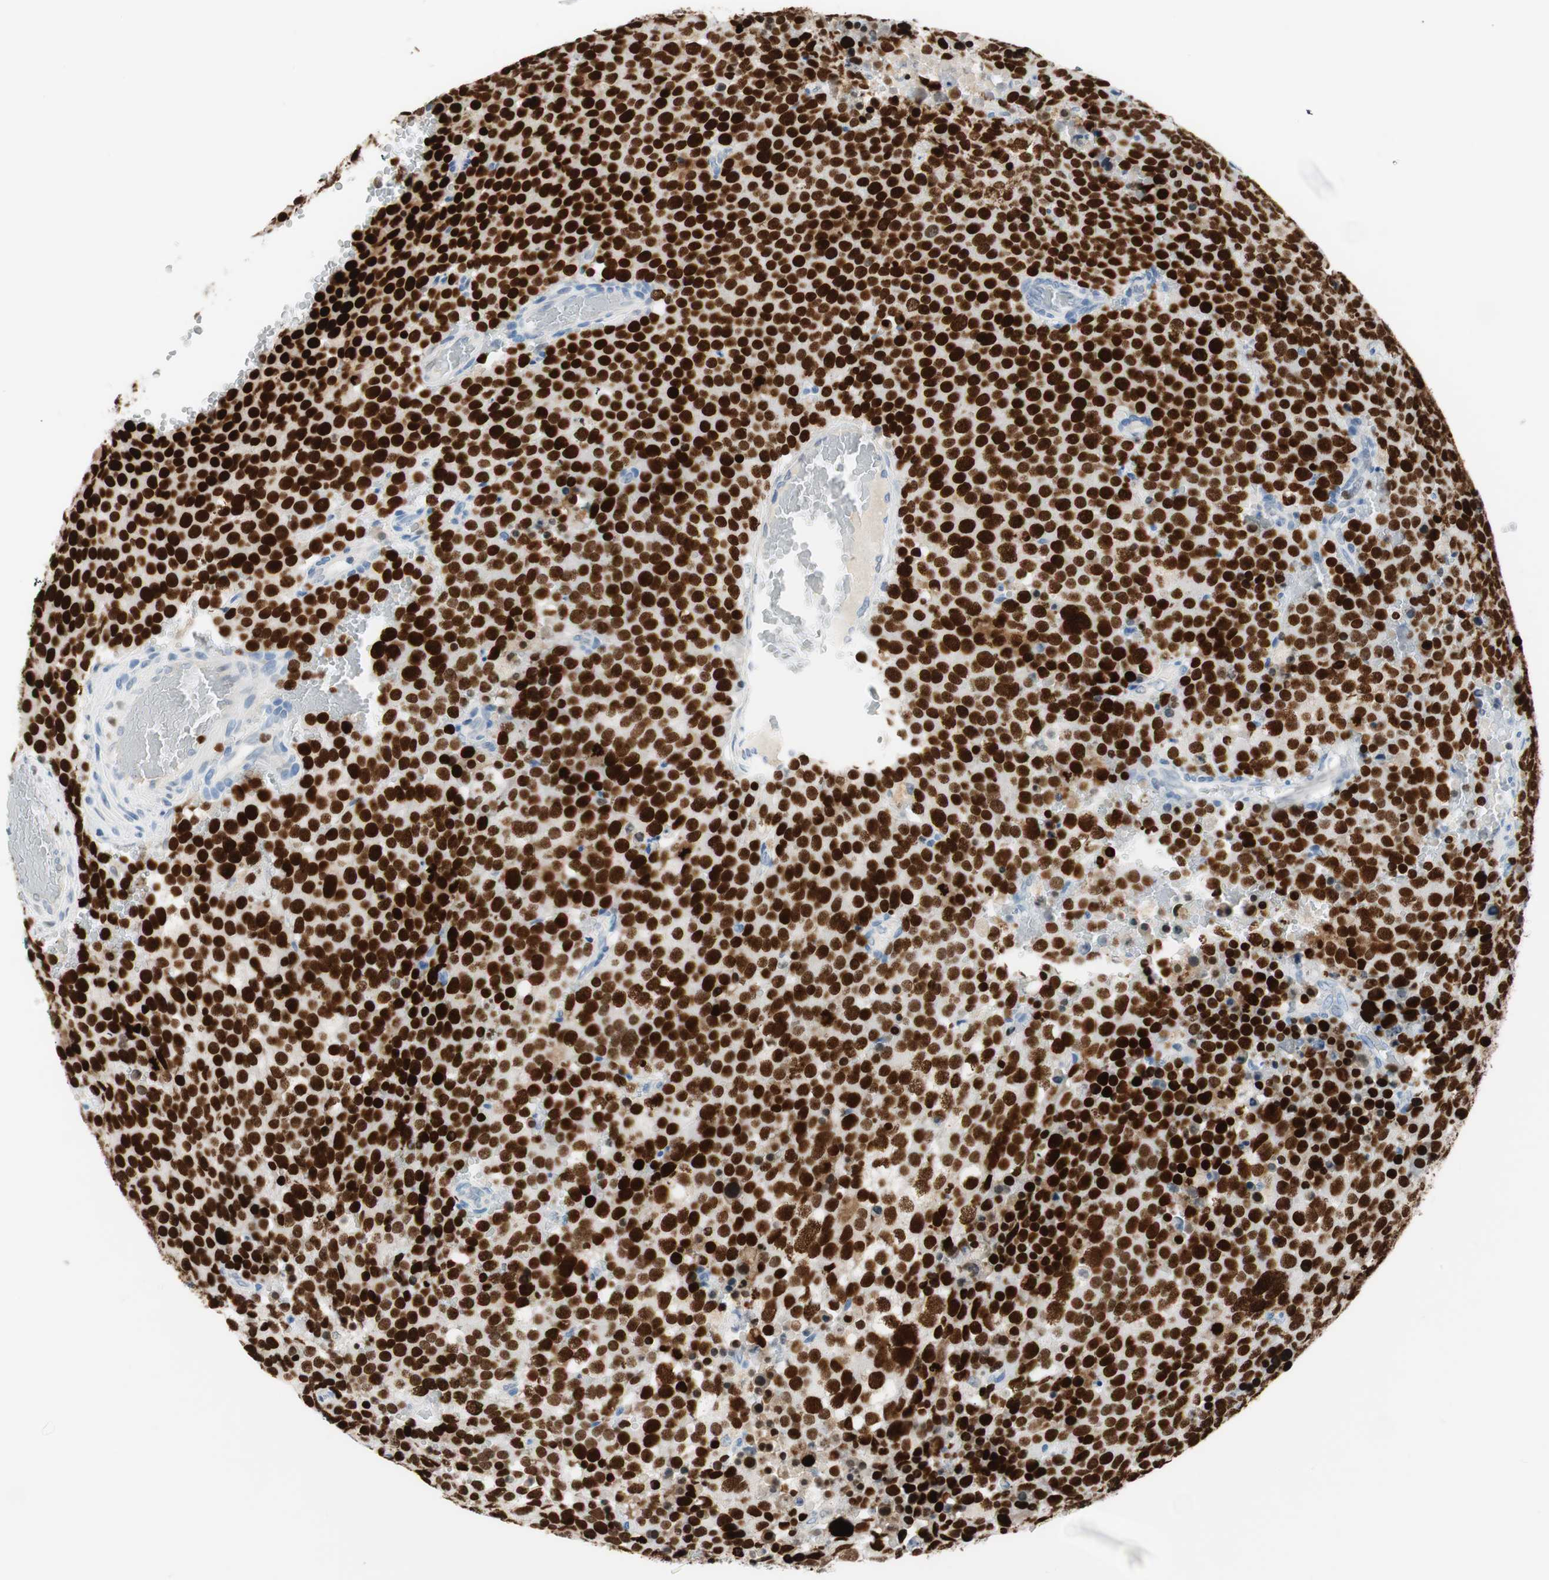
{"staining": {"intensity": "strong", "quantity": ">75%", "location": "nuclear"}, "tissue": "testis cancer", "cell_type": "Tumor cells", "image_type": "cancer", "snomed": [{"axis": "morphology", "description": "Seminoma, NOS"}, {"axis": "topography", "description": "Testis"}], "caption": "This is a histology image of immunohistochemistry (IHC) staining of testis cancer, which shows strong positivity in the nuclear of tumor cells.", "gene": "EZH2", "patient": {"sex": "male", "age": 71}}